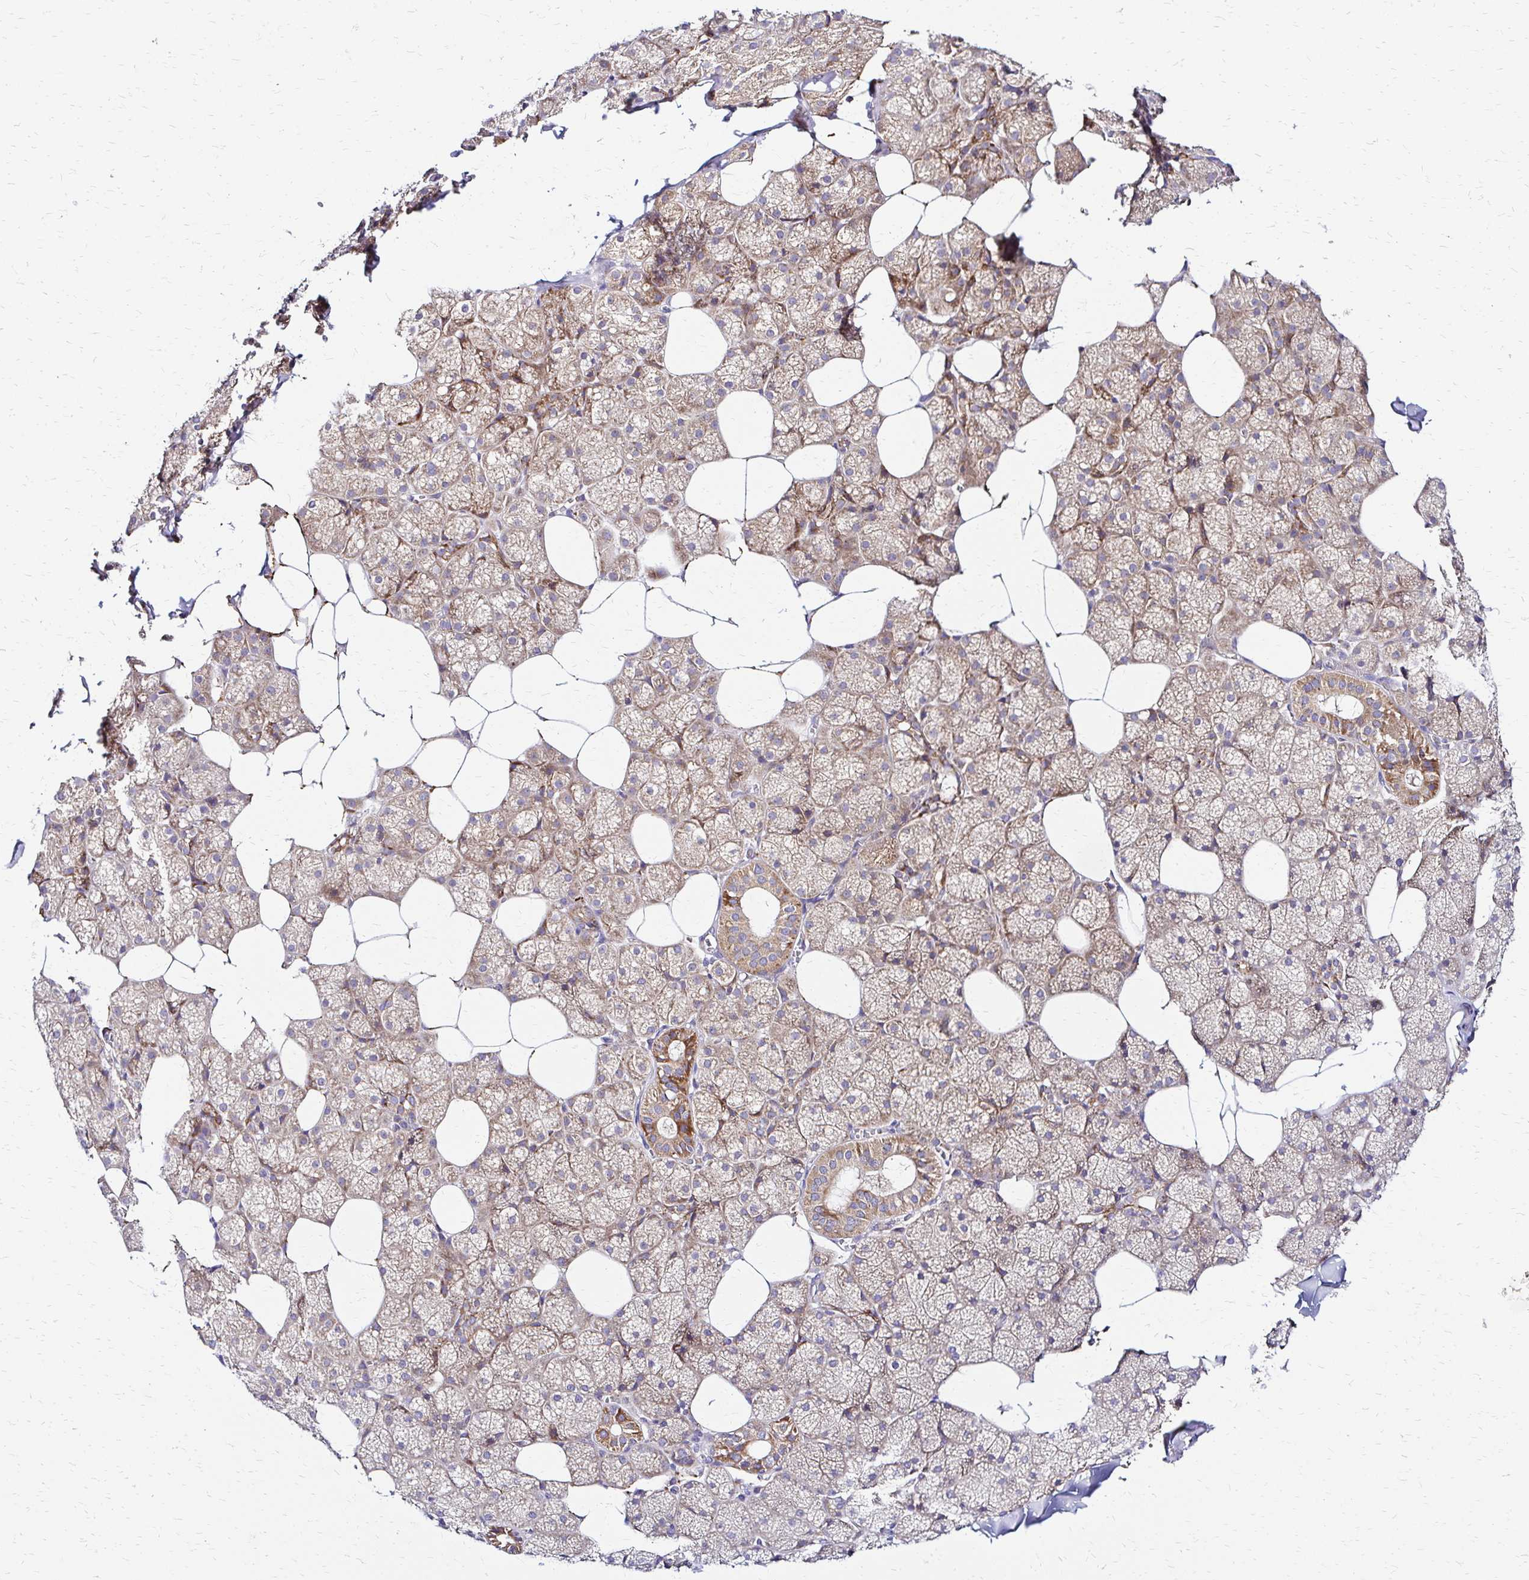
{"staining": {"intensity": "moderate", "quantity": "25%-75%", "location": "cytoplasmic/membranous"}, "tissue": "salivary gland", "cell_type": "Glandular cells", "image_type": "normal", "snomed": [{"axis": "morphology", "description": "Normal tissue, NOS"}, {"axis": "topography", "description": "Salivary gland"}, {"axis": "topography", "description": "Peripheral nerve tissue"}], "caption": "Immunohistochemical staining of normal salivary gland shows 25%-75% levels of moderate cytoplasmic/membranous protein expression in about 25%-75% of glandular cells.", "gene": "IDUA", "patient": {"sex": "male", "age": 38}}